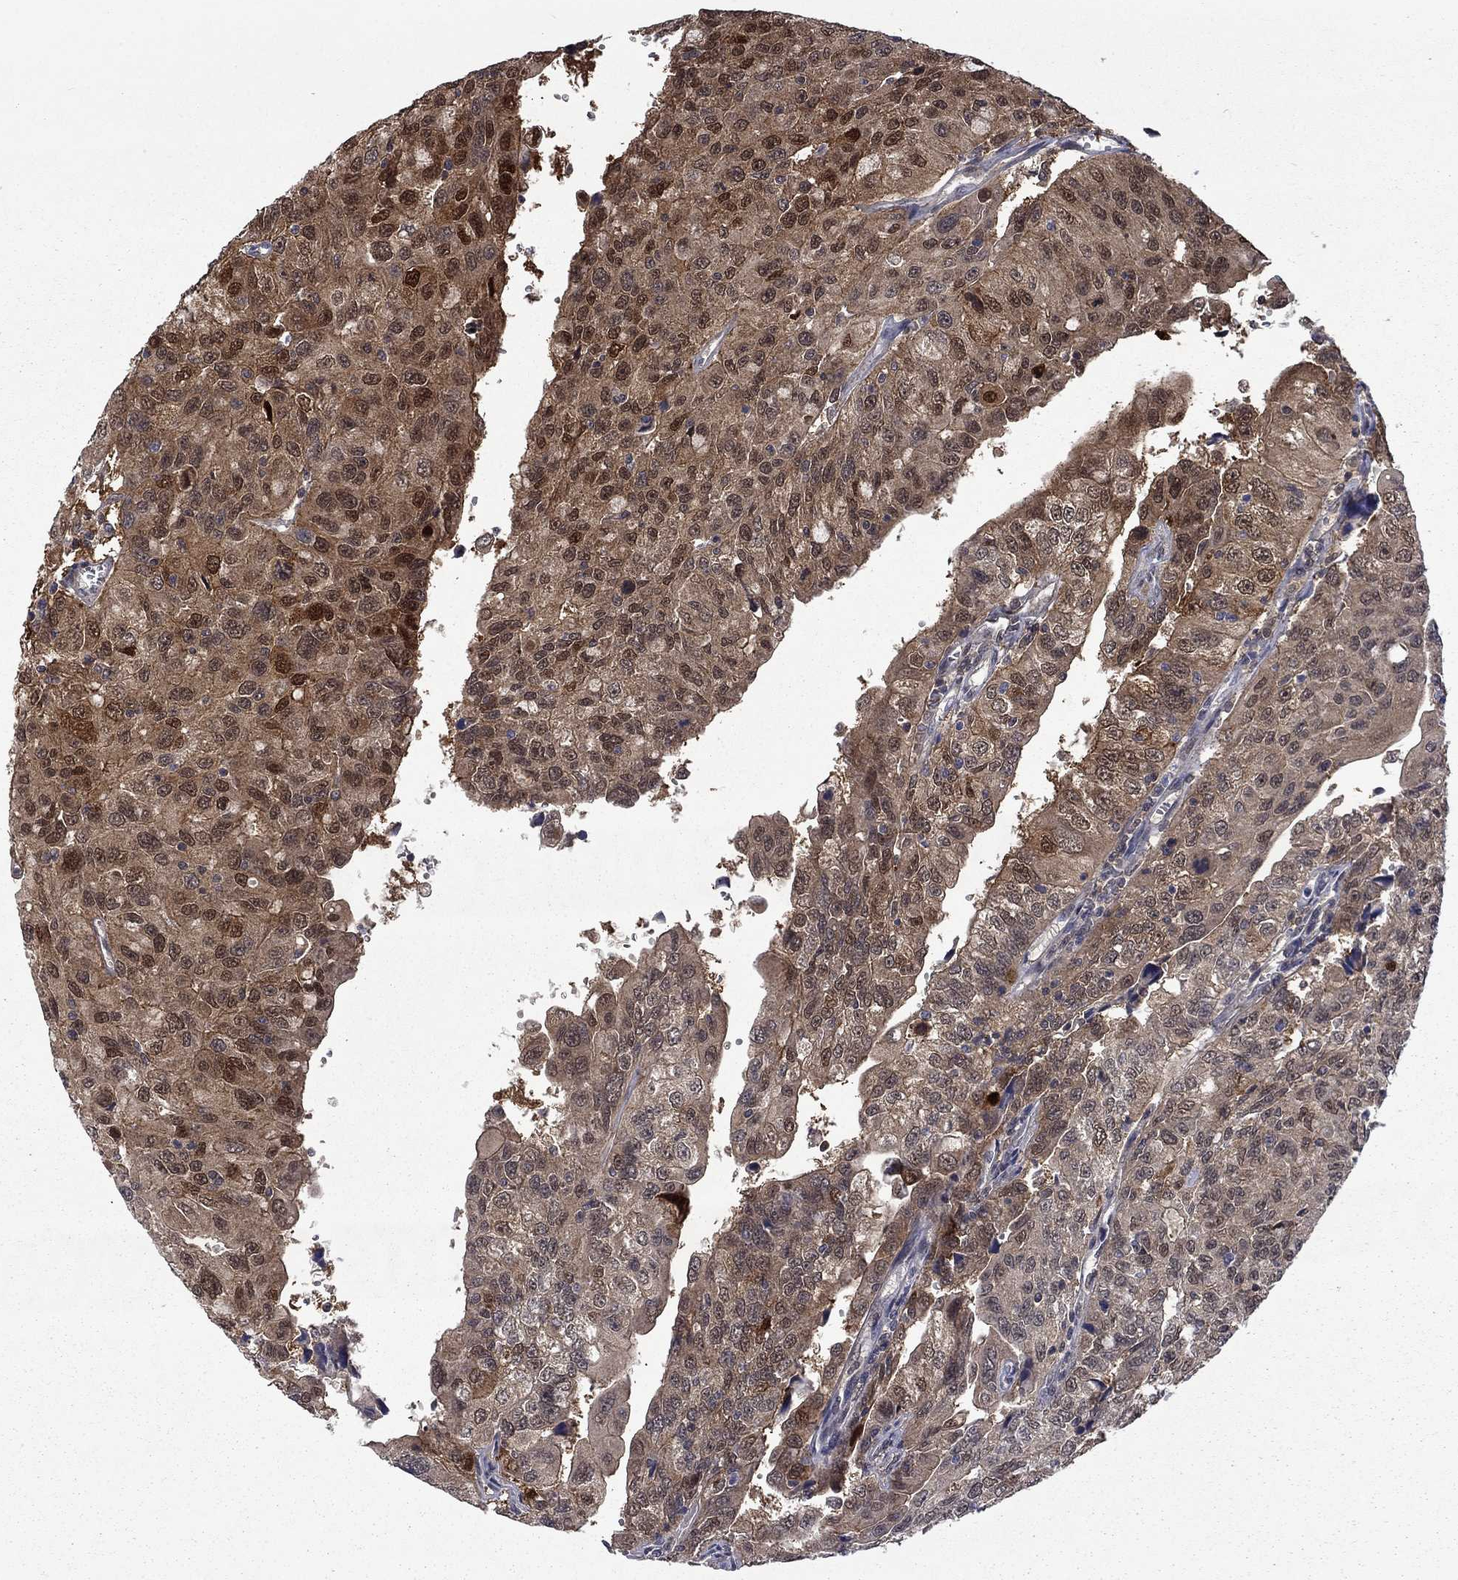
{"staining": {"intensity": "strong", "quantity": ">75%", "location": "cytoplasmic/membranous,nuclear"}, "tissue": "urothelial cancer", "cell_type": "Tumor cells", "image_type": "cancer", "snomed": [{"axis": "morphology", "description": "Urothelial carcinoma, NOS"}, {"axis": "morphology", "description": "Urothelial carcinoma, High grade"}, {"axis": "topography", "description": "Urinary bladder"}], "caption": "Protein expression analysis of human transitional cell carcinoma reveals strong cytoplasmic/membranous and nuclear positivity in approximately >75% of tumor cells.", "gene": "CBR1", "patient": {"sex": "female", "age": 73}}